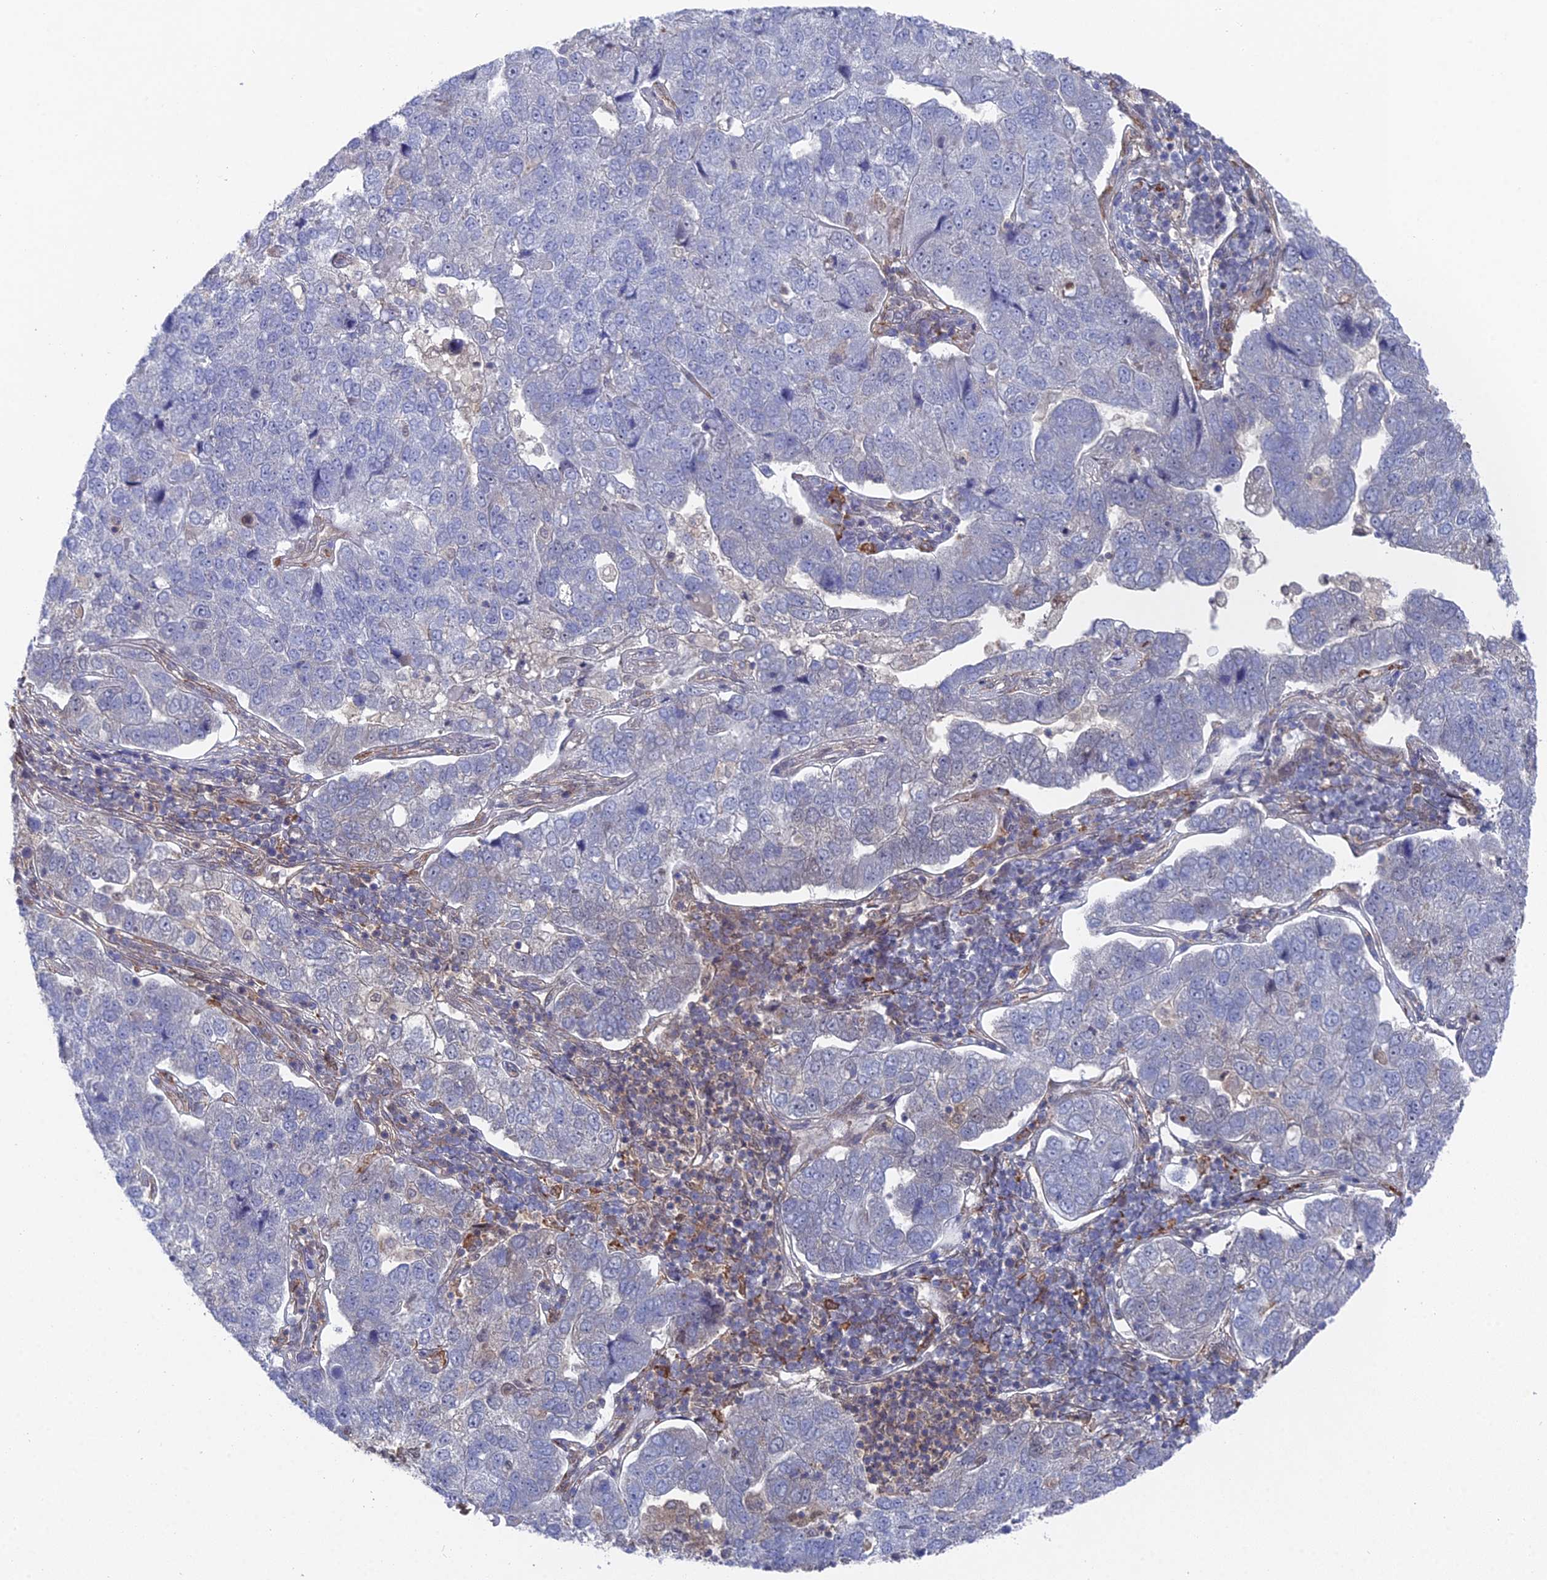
{"staining": {"intensity": "negative", "quantity": "none", "location": "none"}, "tissue": "pancreatic cancer", "cell_type": "Tumor cells", "image_type": "cancer", "snomed": [{"axis": "morphology", "description": "Adenocarcinoma, NOS"}, {"axis": "topography", "description": "Pancreas"}], "caption": "Pancreatic adenocarcinoma was stained to show a protein in brown. There is no significant staining in tumor cells.", "gene": "UNC5D", "patient": {"sex": "female", "age": 61}}